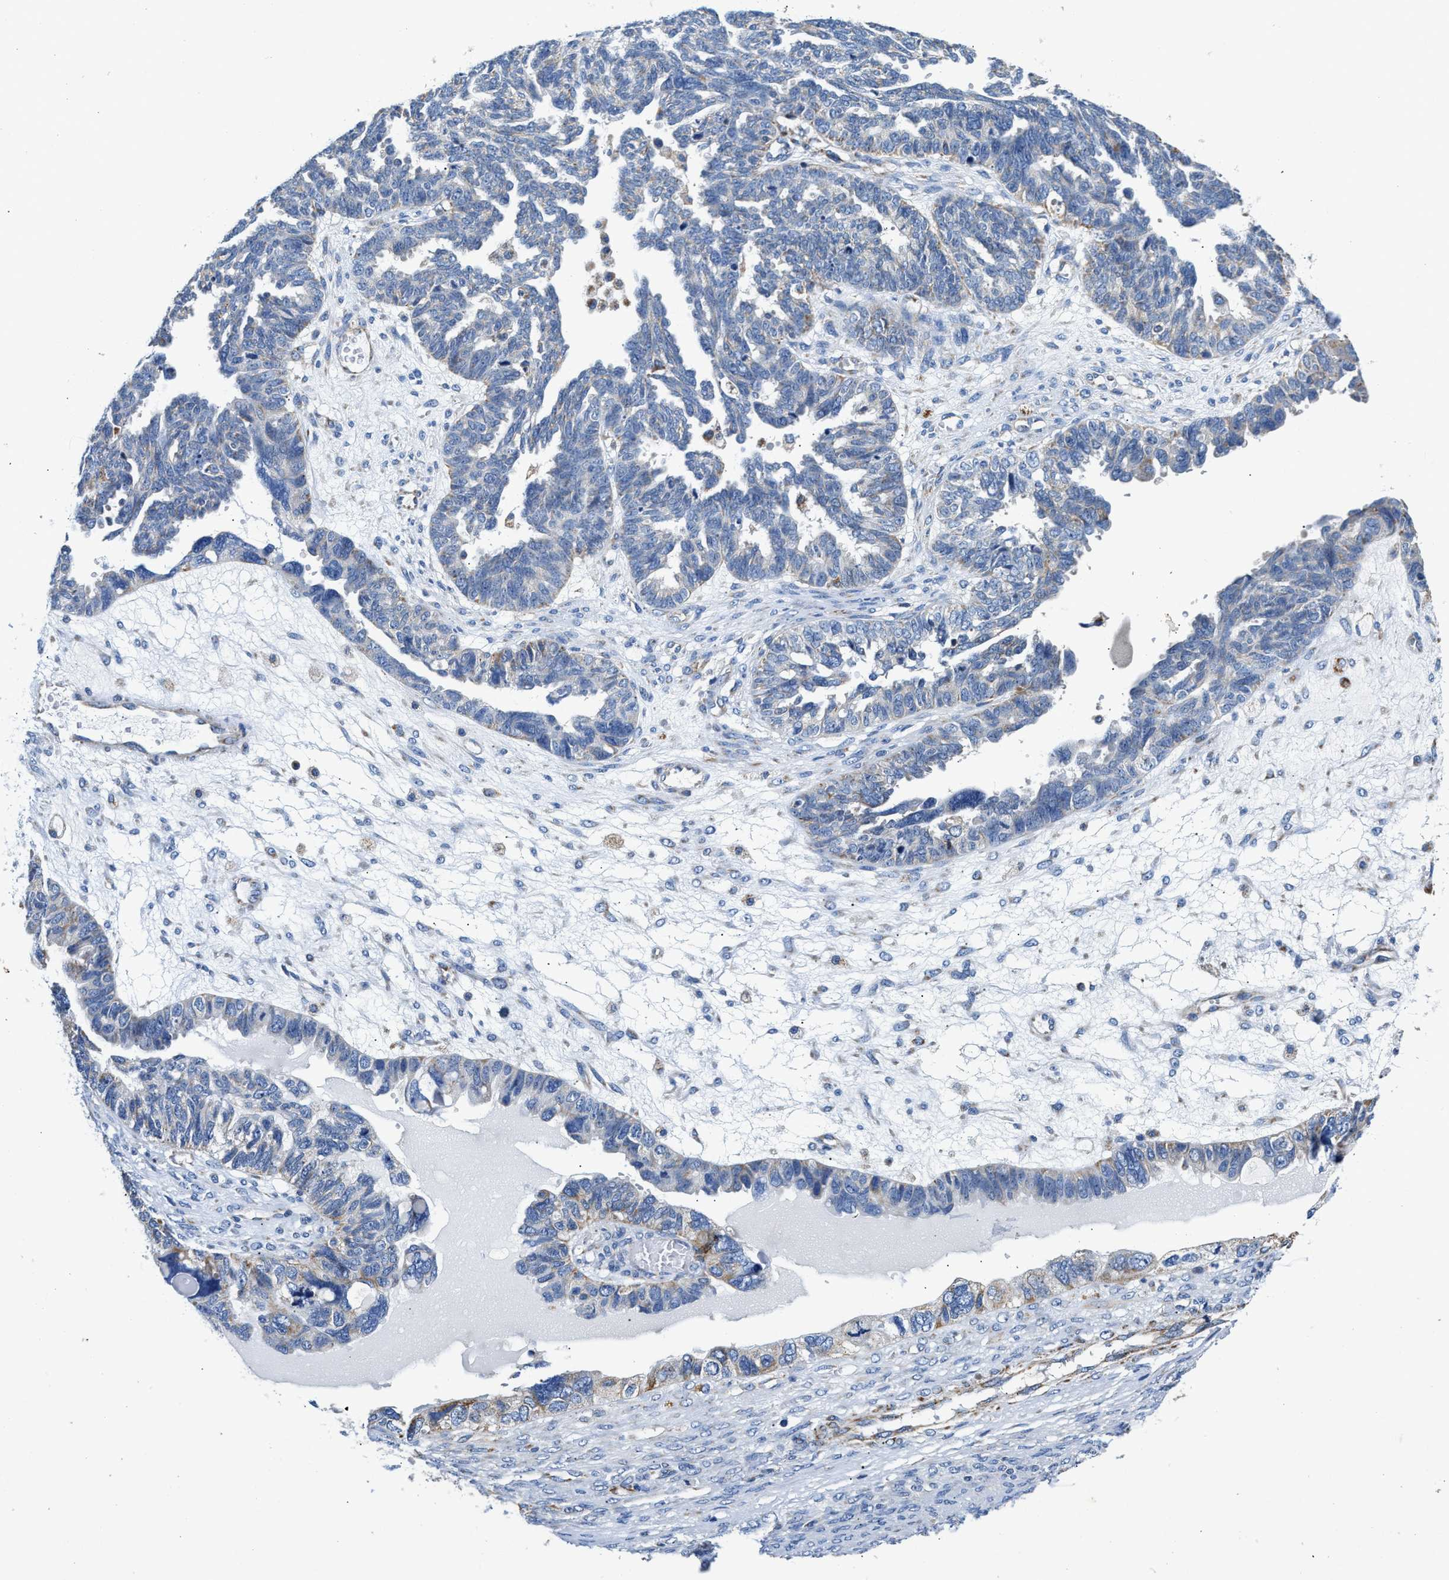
{"staining": {"intensity": "weak", "quantity": "<25%", "location": "cytoplasmic/membranous"}, "tissue": "ovarian cancer", "cell_type": "Tumor cells", "image_type": "cancer", "snomed": [{"axis": "morphology", "description": "Cystadenocarcinoma, serous, NOS"}, {"axis": "topography", "description": "Ovary"}], "caption": "High power microscopy micrograph of an immunohistochemistry micrograph of serous cystadenocarcinoma (ovarian), revealing no significant expression in tumor cells.", "gene": "ACADVL", "patient": {"sex": "female", "age": 79}}